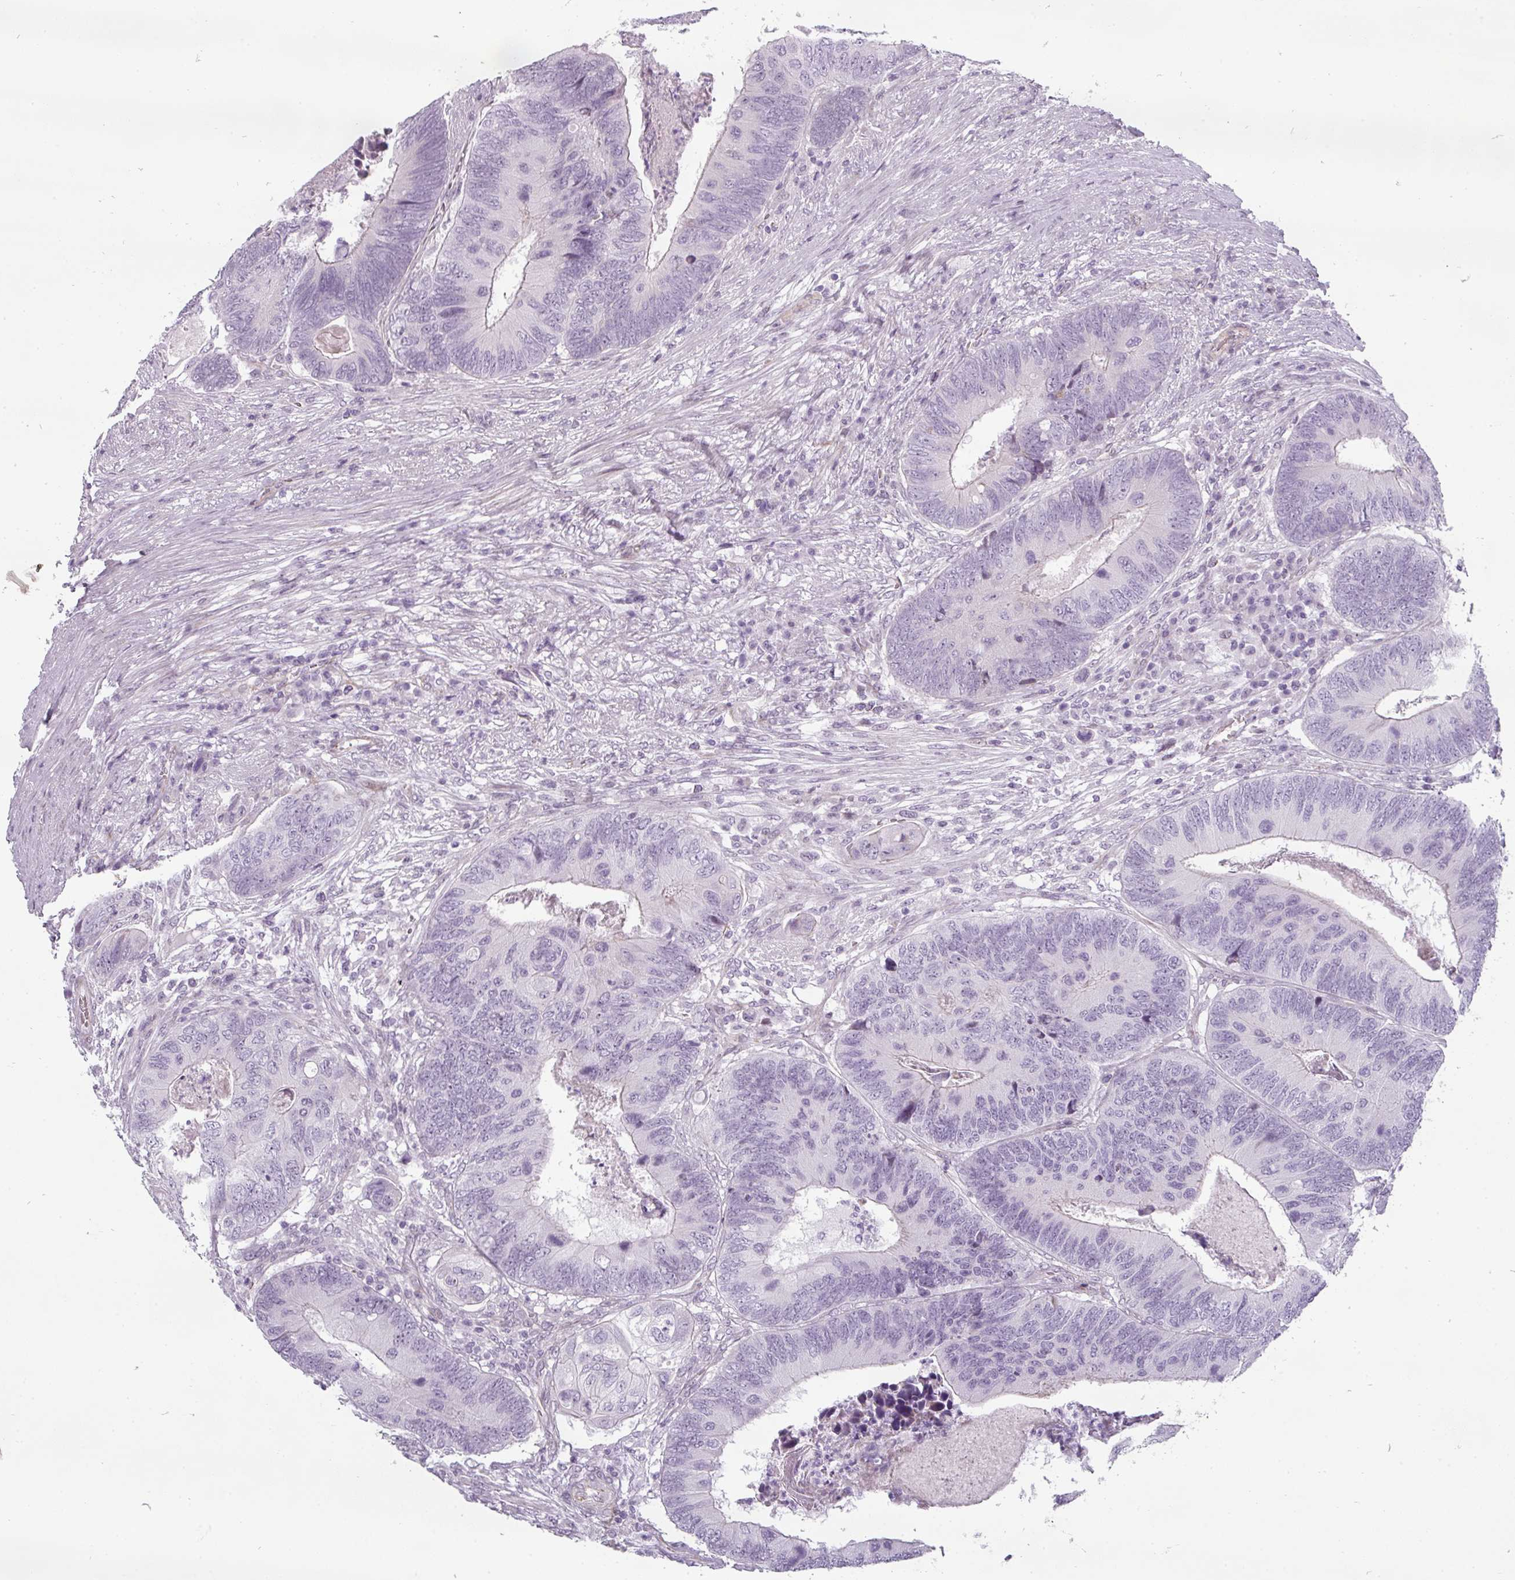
{"staining": {"intensity": "negative", "quantity": "none", "location": "none"}, "tissue": "colorectal cancer", "cell_type": "Tumor cells", "image_type": "cancer", "snomed": [{"axis": "morphology", "description": "Adenocarcinoma, NOS"}, {"axis": "topography", "description": "Colon"}], "caption": "Tumor cells show no significant protein staining in colorectal adenocarcinoma. Nuclei are stained in blue.", "gene": "CHRDL1", "patient": {"sex": "female", "age": 67}}